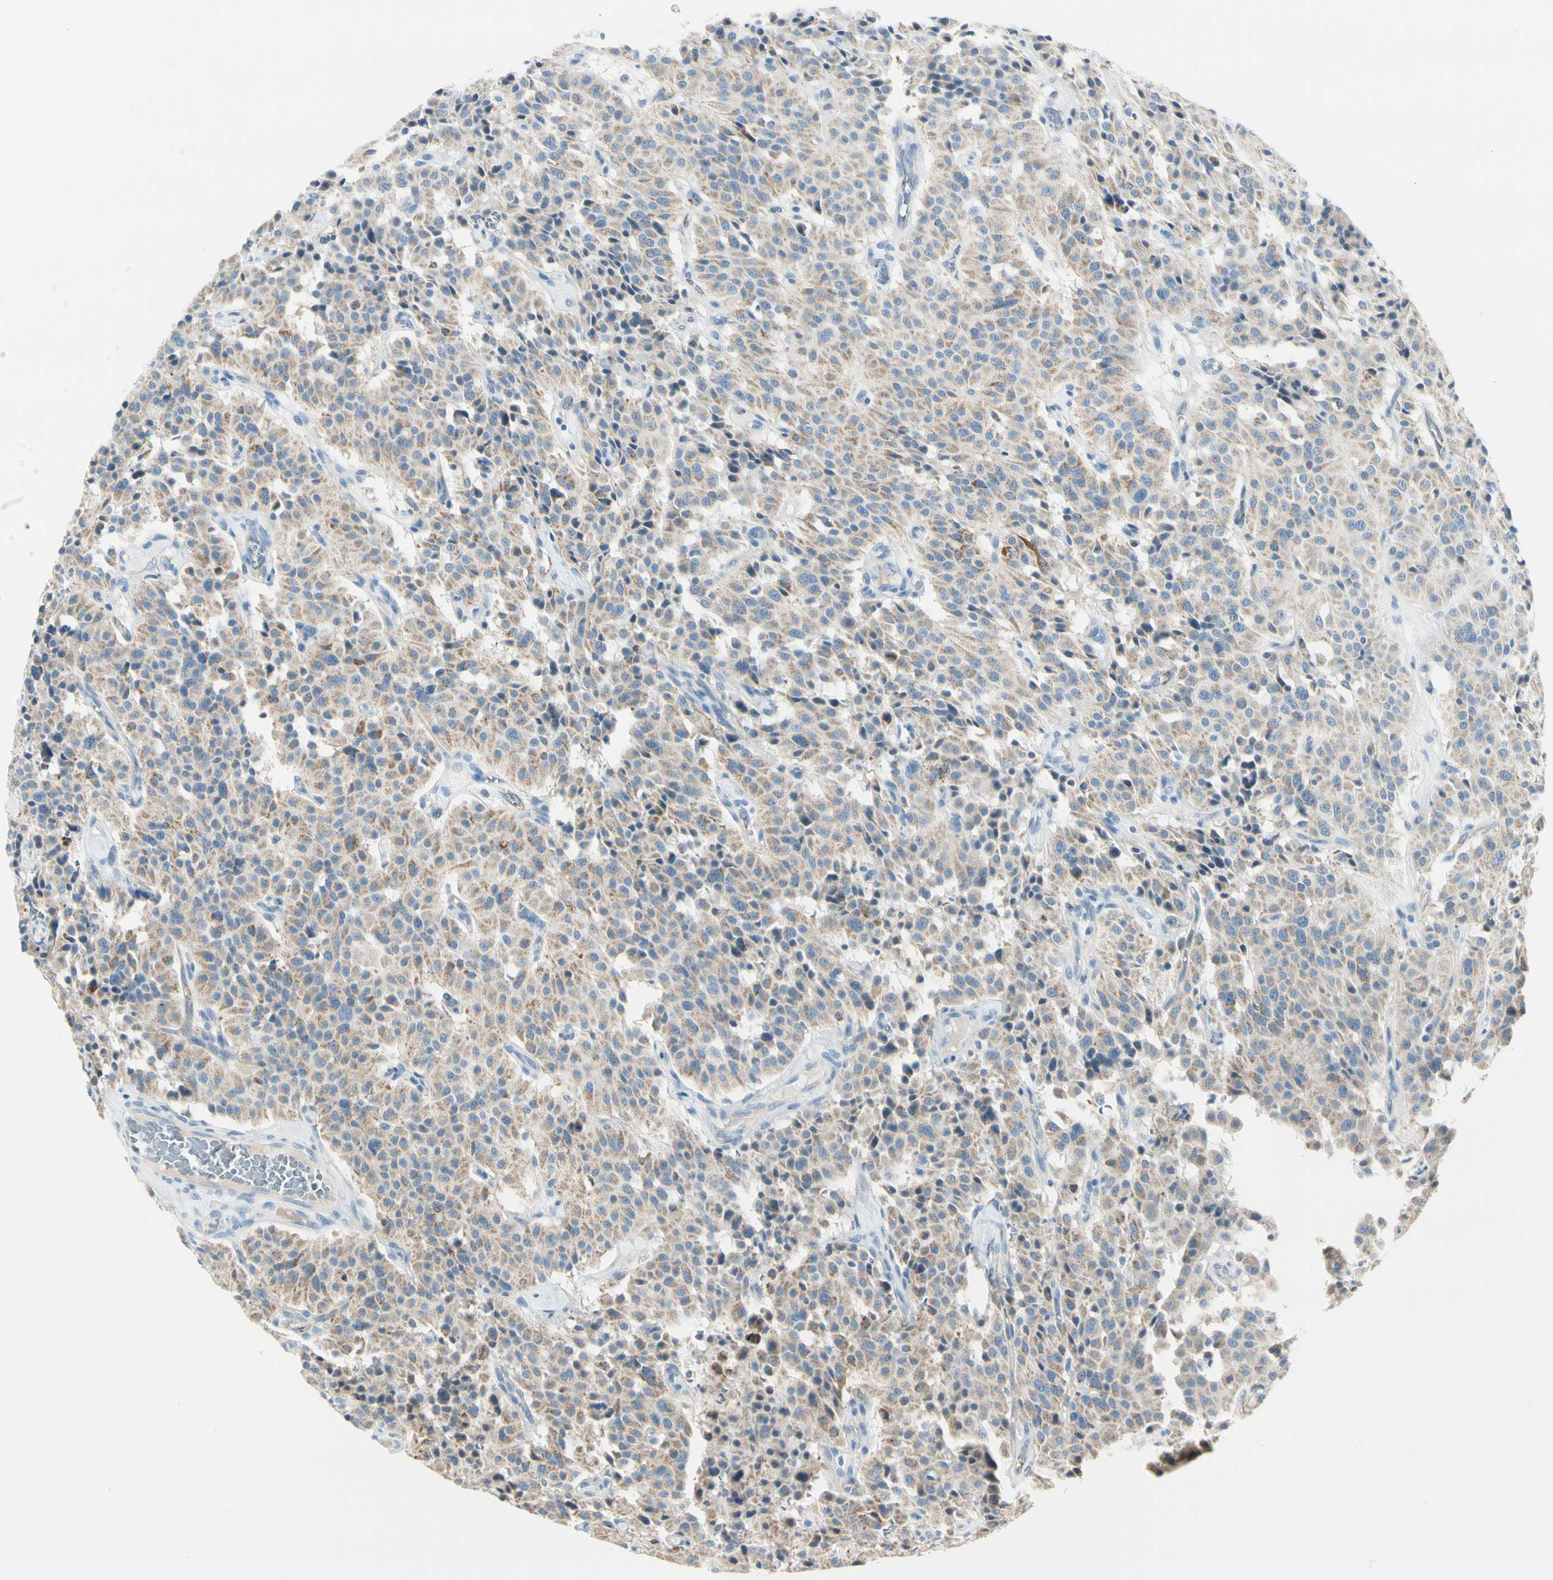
{"staining": {"intensity": "weak", "quantity": ">75%", "location": "cytoplasmic/membranous"}, "tissue": "carcinoid", "cell_type": "Tumor cells", "image_type": "cancer", "snomed": [{"axis": "morphology", "description": "Carcinoid, malignant, NOS"}, {"axis": "topography", "description": "Lung"}], "caption": "Immunohistochemistry (IHC) image of neoplastic tissue: carcinoid stained using immunohistochemistry (IHC) displays low levels of weak protein expression localized specifically in the cytoplasmic/membranous of tumor cells, appearing as a cytoplasmic/membranous brown color.", "gene": "SLC6A15", "patient": {"sex": "male", "age": 30}}